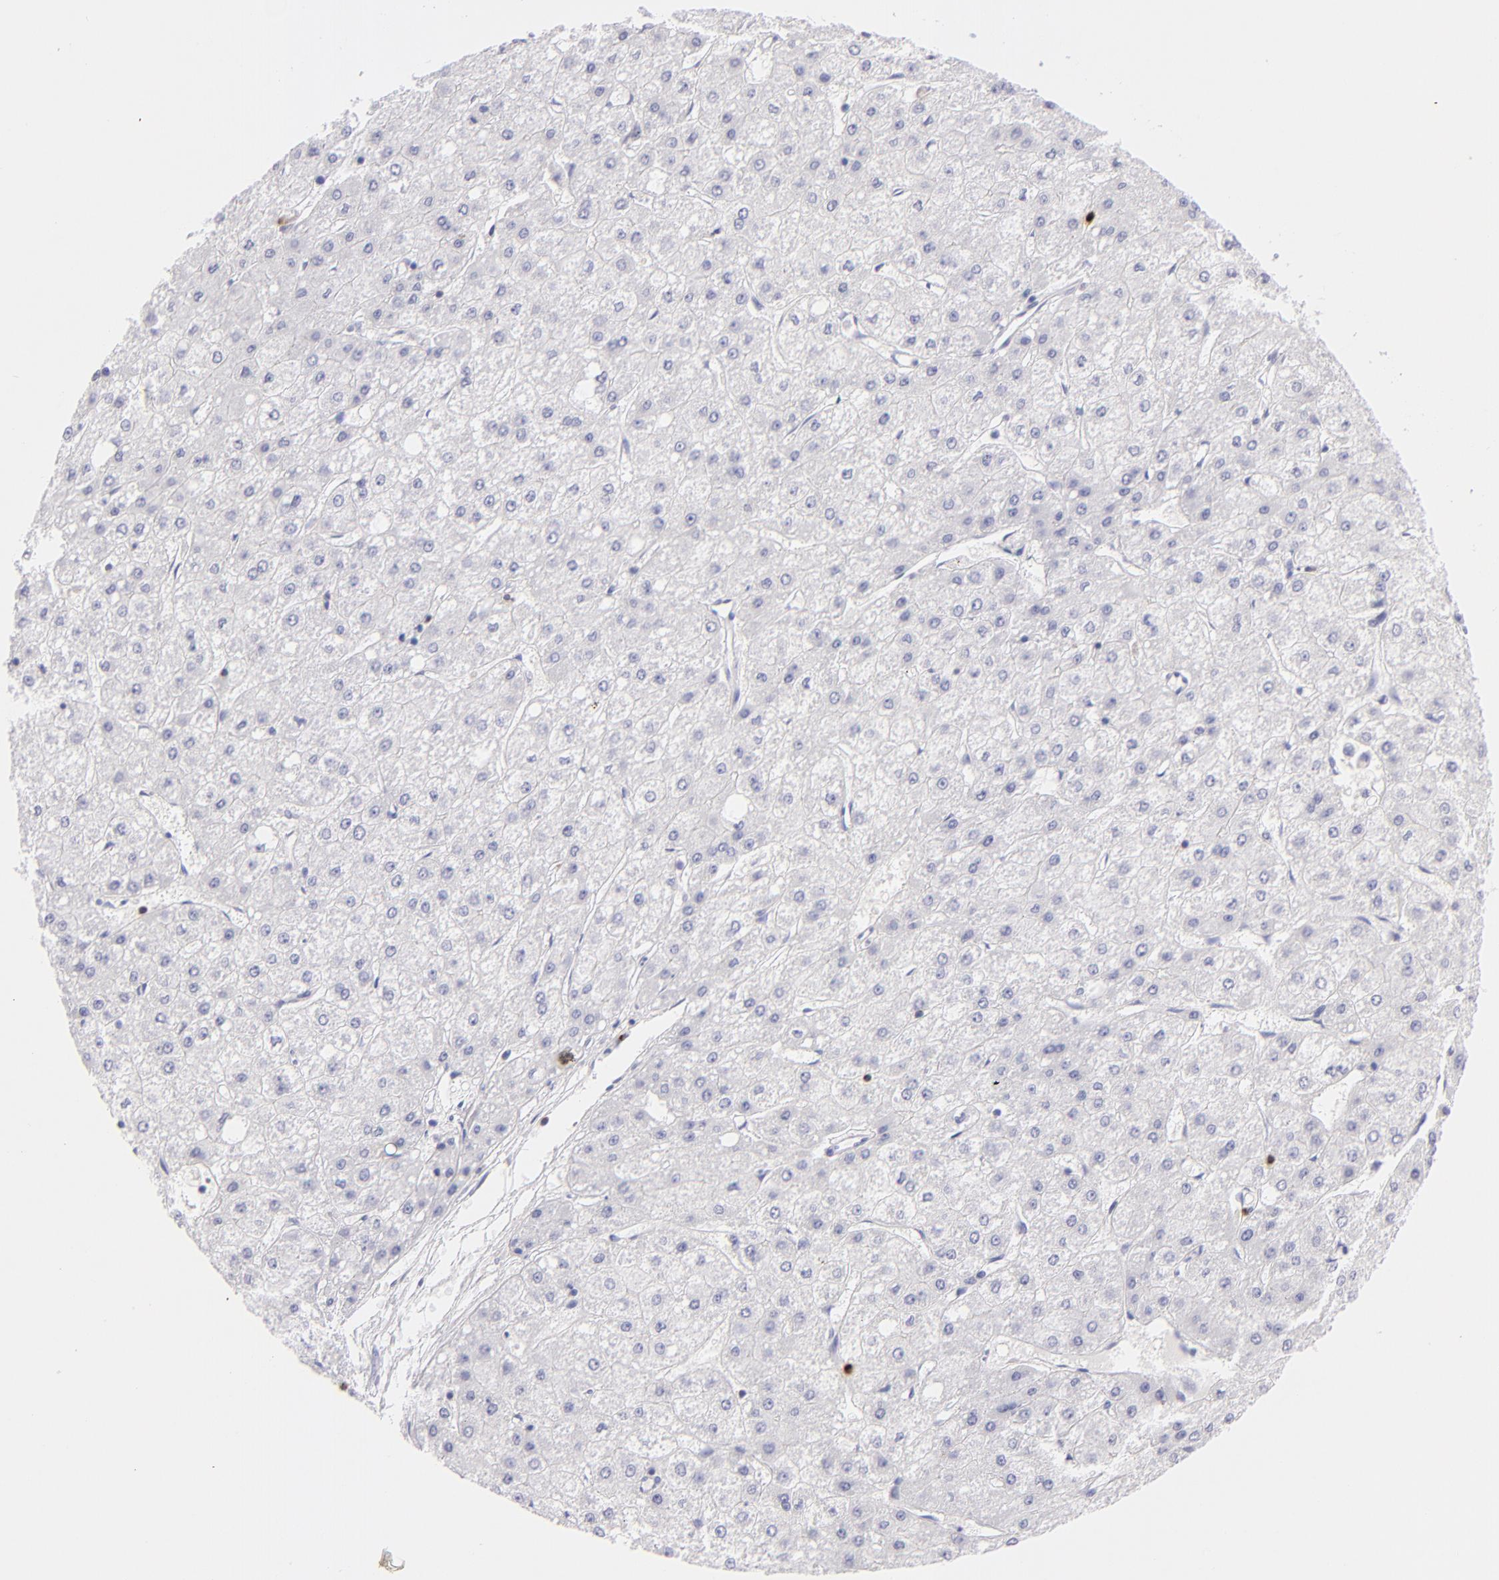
{"staining": {"intensity": "negative", "quantity": "none", "location": "none"}, "tissue": "liver cancer", "cell_type": "Tumor cells", "image_type": "cancer", "snomed": [{"axis": "morphology", "description": "Carcinoma, Hepatocellular, NOS"}, {"axis": "topography", "description": "Liver"}], "caption": "Immunohistochemistry photomicrograph of neoplastic tissue: liver cancer (hepatocellular carcinoma) stained with DAB shows no significant protein positivity in tumor cells.", "gene": "PRF1", "patient": {"sex": "female", "age": 52}}